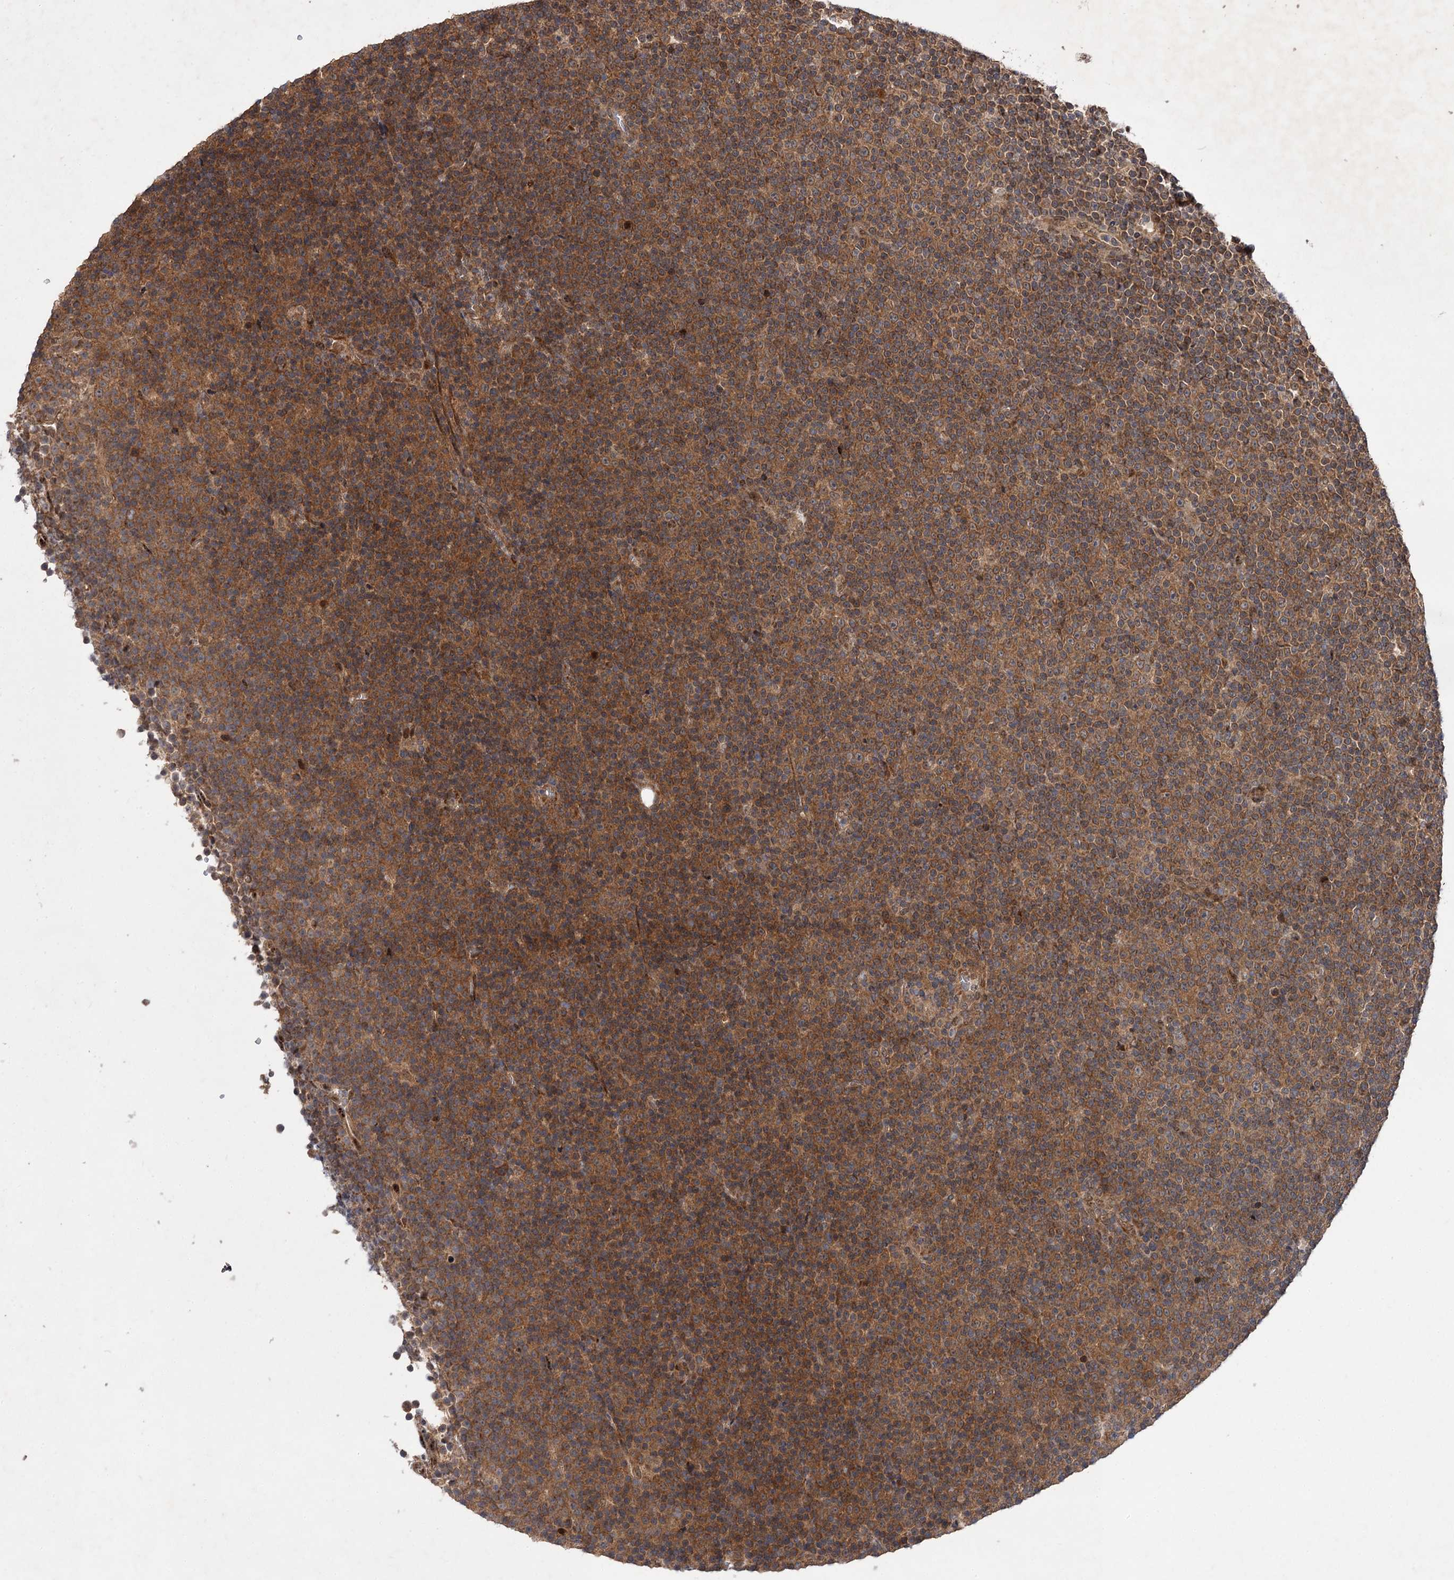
{"staining": {"intensity": "moderate", "quantity": ">75%", "location": "cytoplasmic/membranous"}, "tissue": "lymphoma", "cell_type": "Tumor cells", "image_type": "cancer", "snomed": [{"axis": "morphology", "description": "Malignant lymphoma, non-Hodgkin's type, Low grade"}, {"axis": "topography", "description": "Lymph node"}], "caption": "Protein positivity by immunohistochemistry (IHC) reveals moderate cytoplasmic/membranous positivity in approximately >75% of tumor cells in low-grade malignant lymphoma, non-Hodgkin's type. The staining is performed using DAB brown chromogen to label protein expression. The nuclei are counter-stained blue using hematoxylin.", "gene": "FBXW8", "patient": {"sex": "female", "age": 67}}